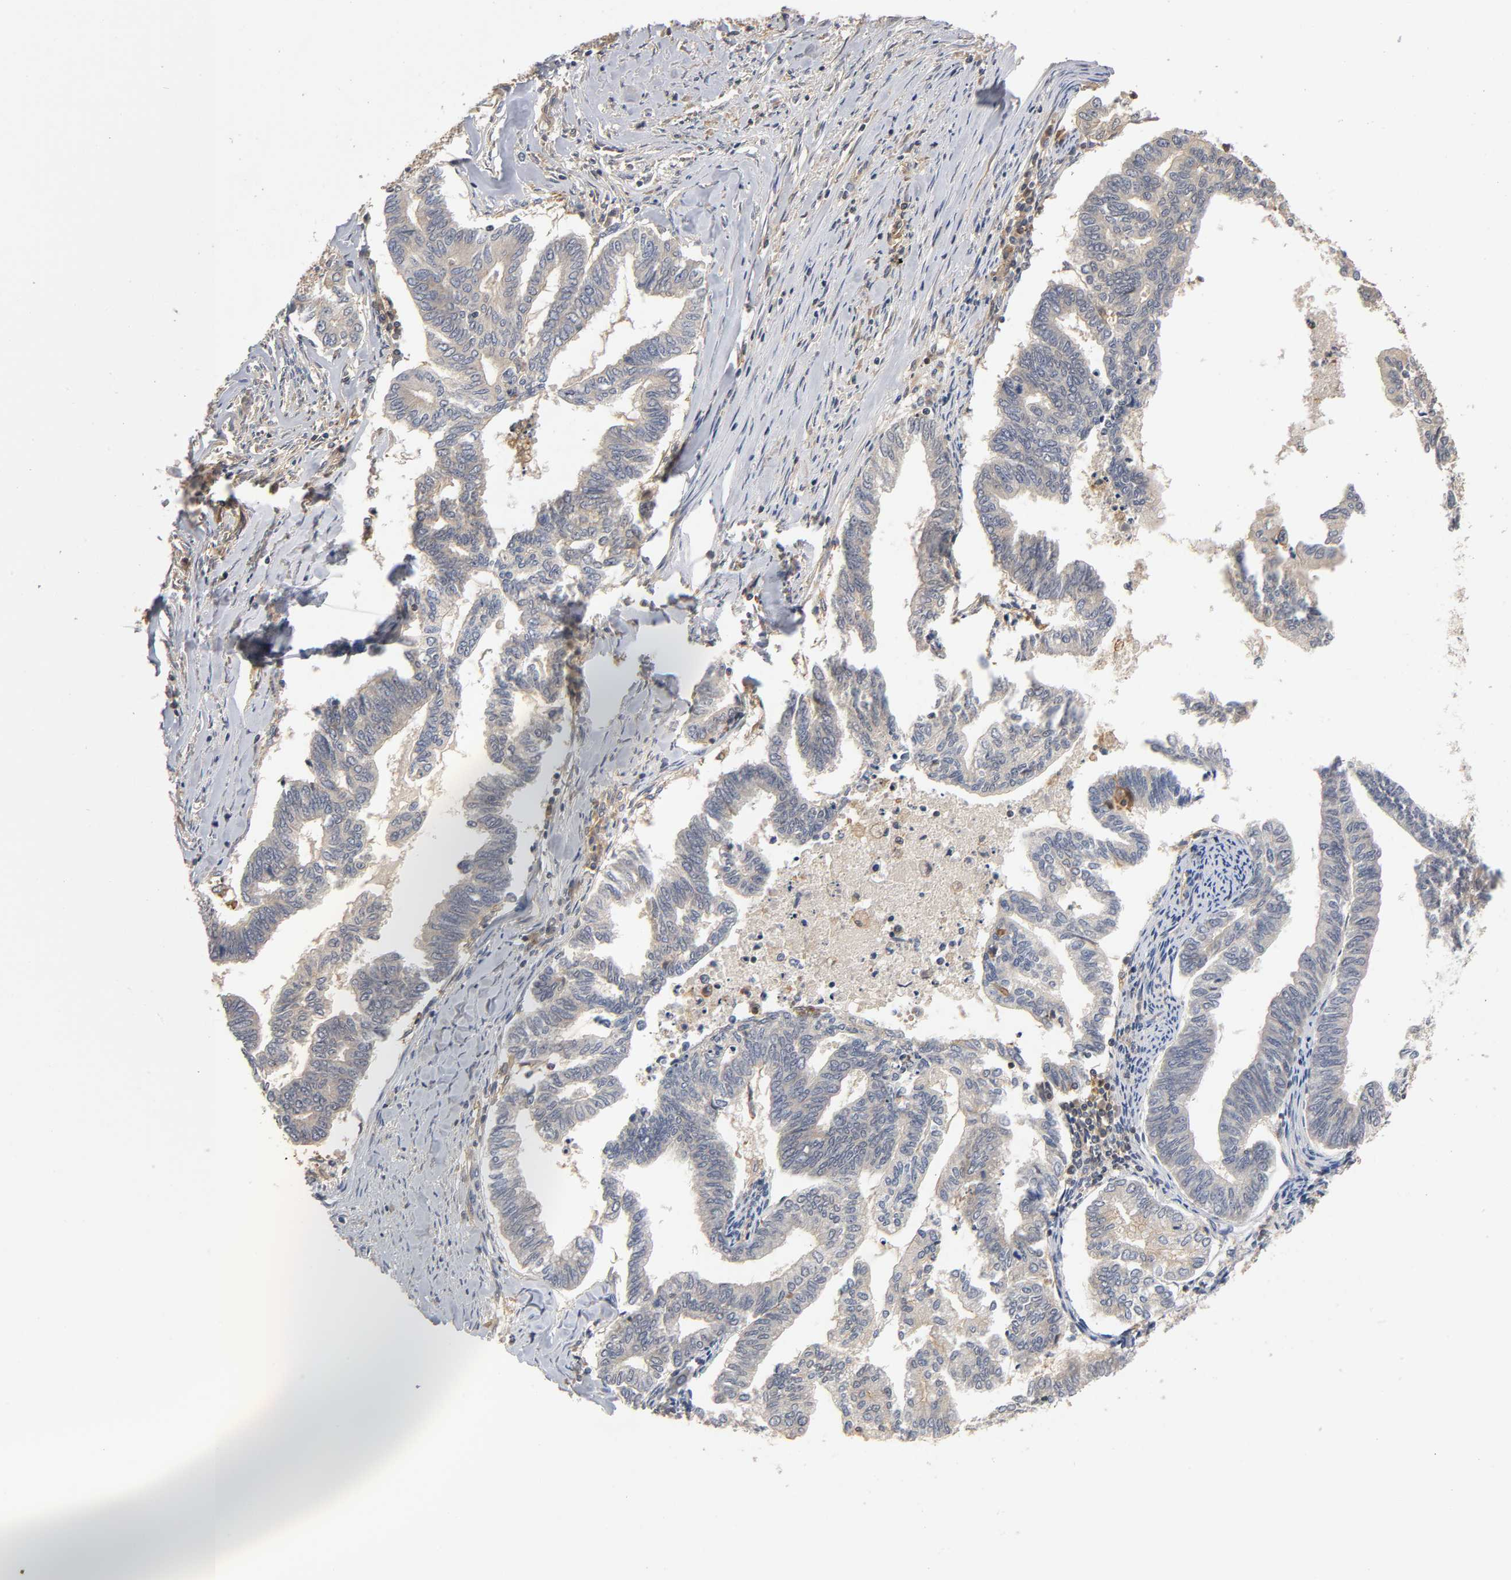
{"staining": {"intensity": "weak", "quantity": "25%-75%", "location": "cytoplasmic/membranous"}, "tissue": "endometrial cancer", "cell_type": "Tumor cells", "image_type": "cancer", "snomed": [{"axis": "morphology", "description": "Adenocarcinoma, NOS"}, {"axis": "topography", "description": "Endometrium"}], "caption": "Endometrial adenocarcinoma tissue demonstrates weak cytoplasmic/membranous staining in approximately 25%-75% of tumor cells", "gene": "ACTR2", "patient": {"sex": "female", "age": 79}}